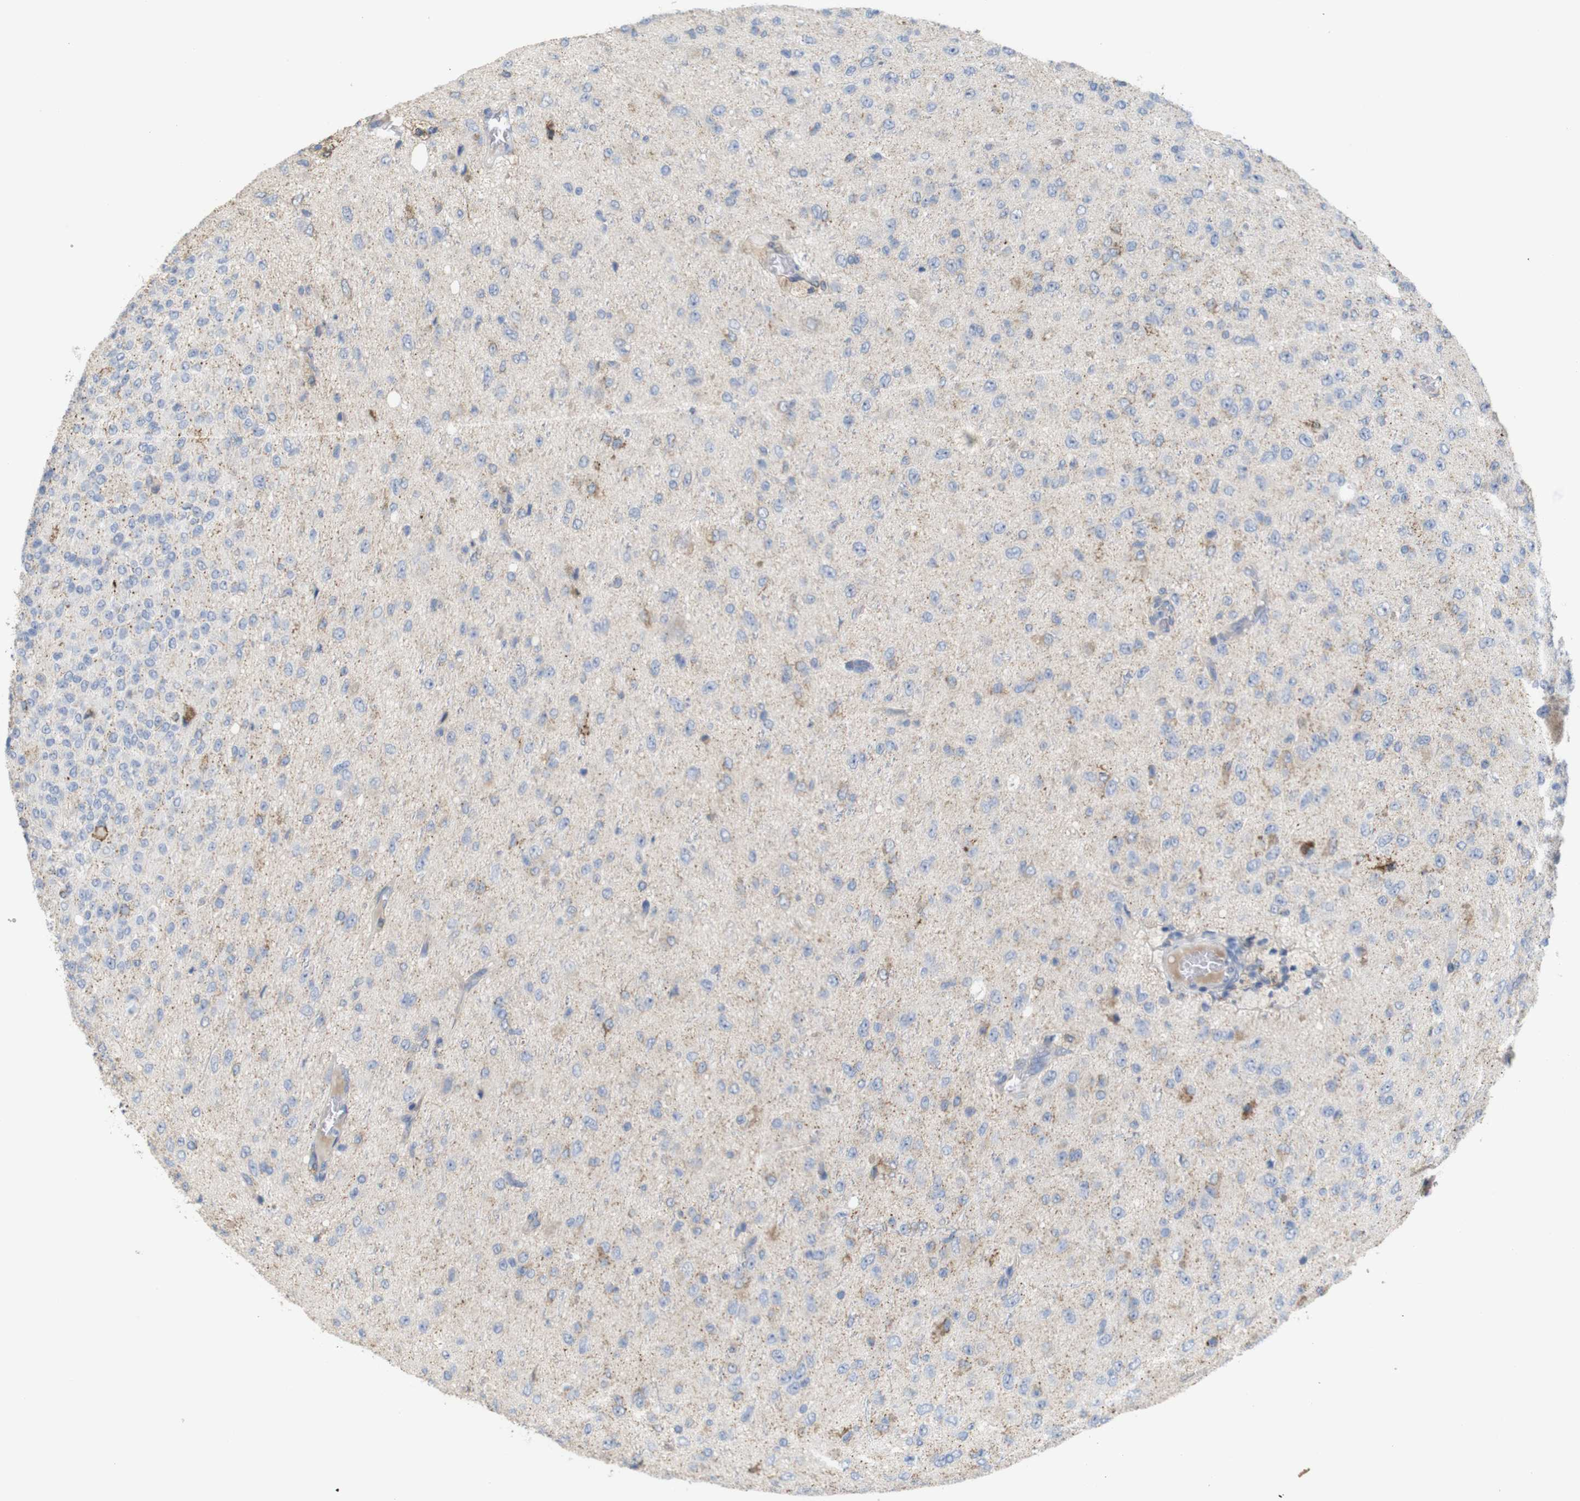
{"staining": {"intensity": "moderate", "quantity": "<25%", "location": "cytoplasmic/membranous"}, "tissue": "glioma", "cell_type": "Tumor cells", "image_type": "cancer", "snomed": [{"axis": "morphology", "description": "Glioma, malignant, High grade"}, {"axis": "topography", "description": "pancreas cauda"}], "caption": "Moderate cytoplasmic/membranous expression for a protein is present in about <25% of tumor cells of high-grade glioma (malignant) using immunohistochemistry (IHC).", "gene": "PTPRR", "patient": {"sex": "male", "age": 60}}